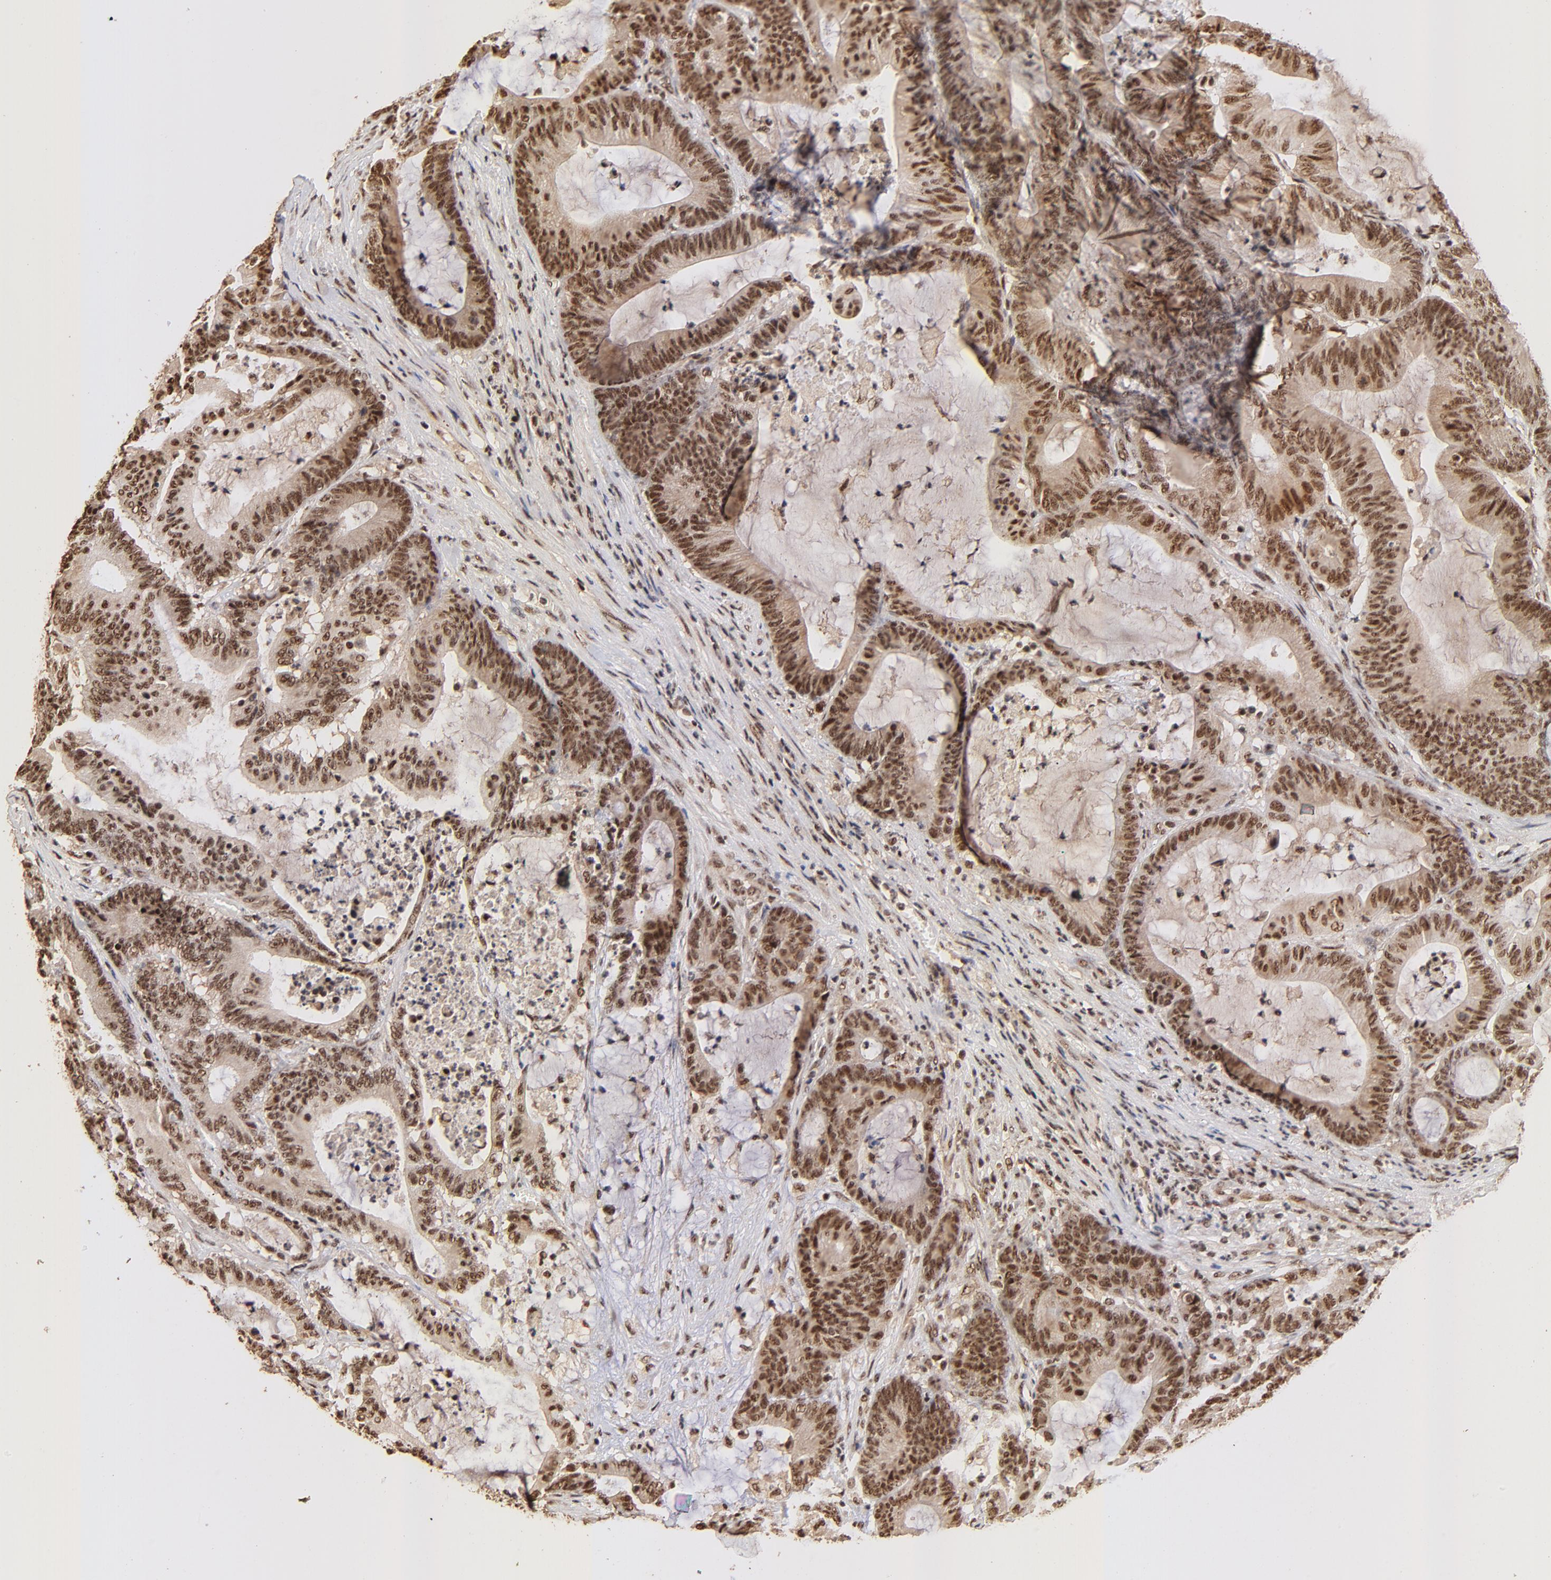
{"staining": {"intensity": "strong", "quantity": ">75%", "location": "cytoplasmic/membranous,nuclear"}, "tissue": "colorectal cancer", "cell_type": "Tumor cells", "image_type": "cancer", "snomed": [{"axis": "morphology", "description": "Adenocarcinoma, NOS"}, {"axis": "topography", "description": "Colon"}], "caption": "High-magnification brightfield microscopy of adenocarcinoma (colorectal) stained with DAB (brown) and counterstained with hematoxylin (blue). tumor cells exhibit strong cytoplasmic/membranous and nuclear staining is present in about>75% of cells.", "gene": "MED12", "patient": {"sex": "female", "age": 84}}